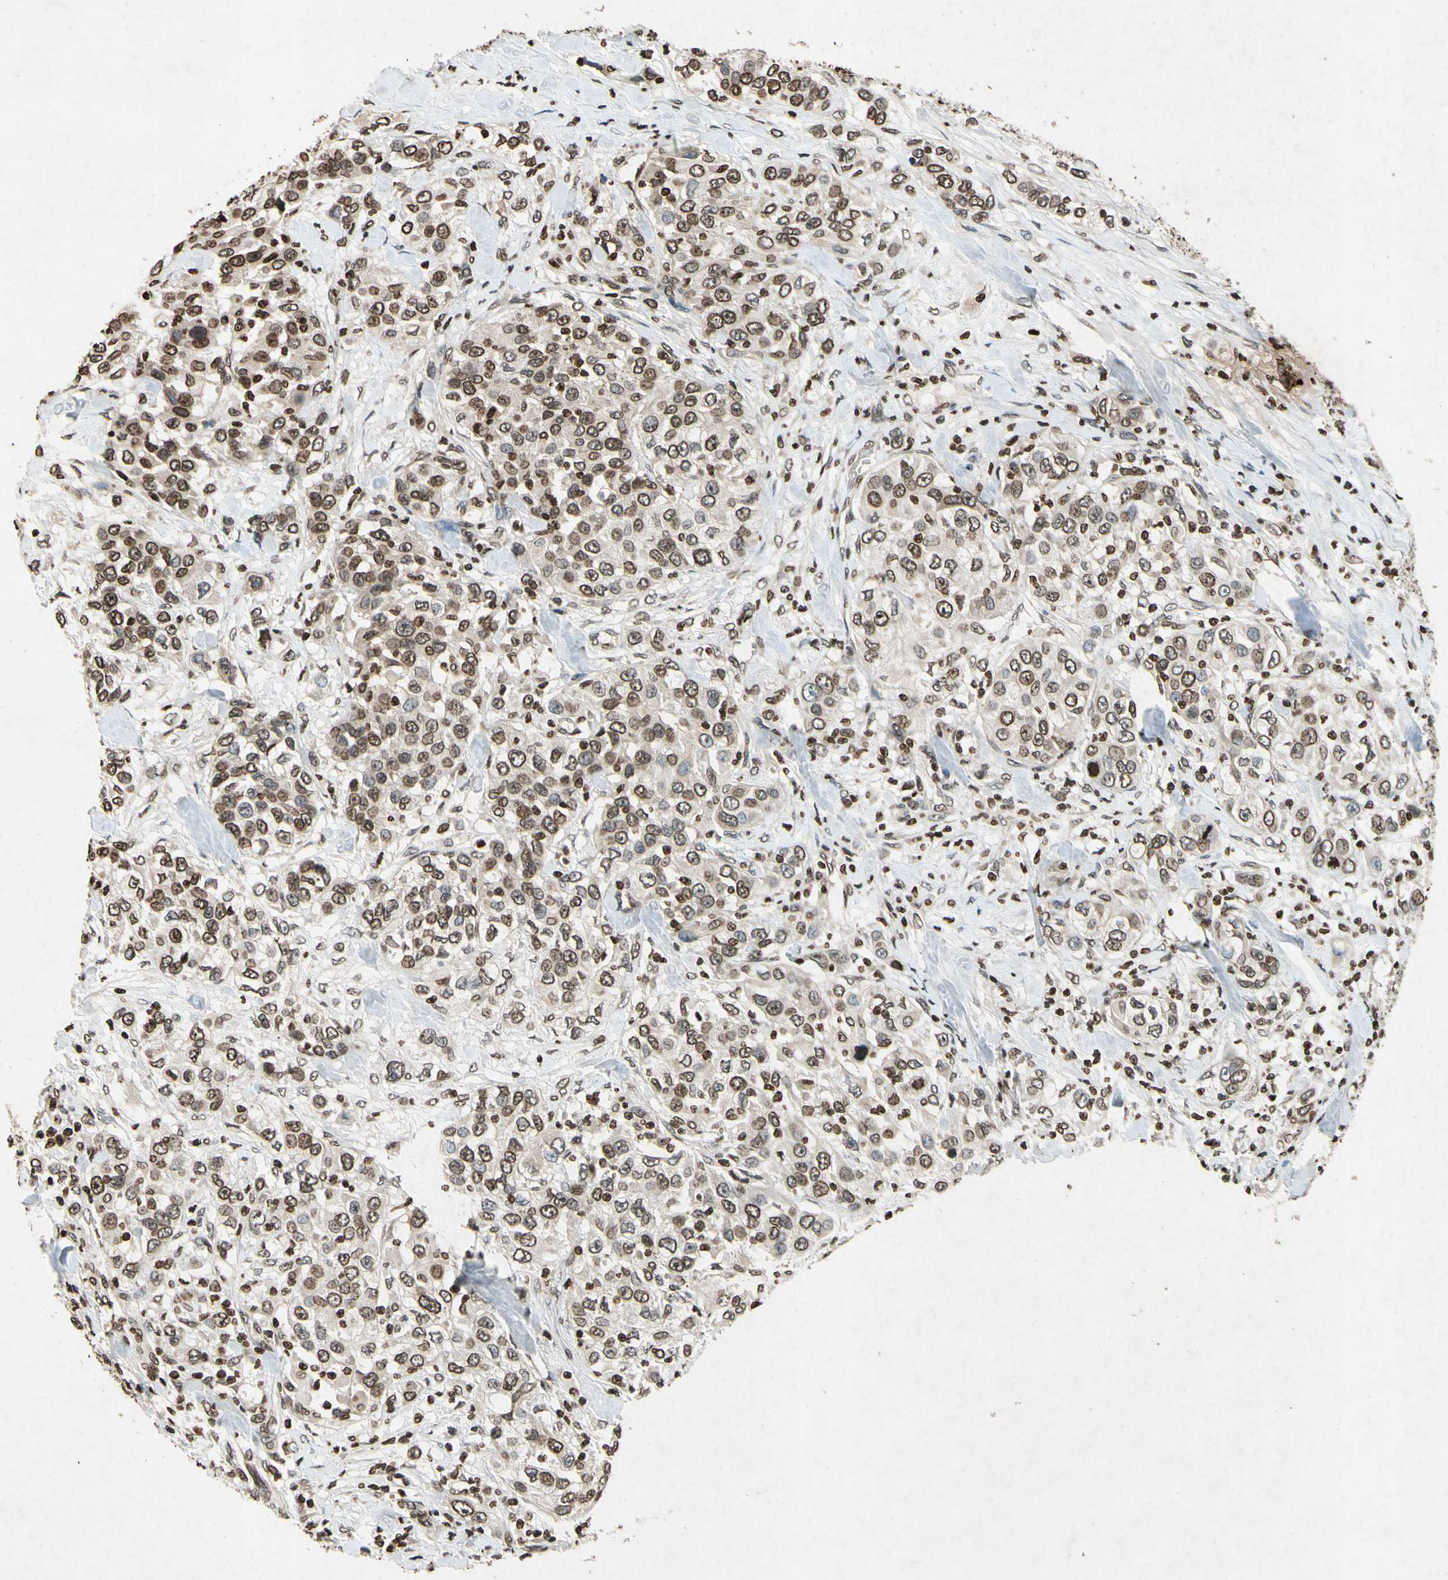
{"staining": {"intensity": "strong", "quantity": ">75%", "location": "nuclear"}, "tissue": "urothelial cancer", "cell_type": "Tumor cells", "image_type": "cancer", "snomed": [{"axis": "morphology", "description": "Urothelial carcinoma, High grade"}, {"axis": "topography", "description": "Urinary bladder"}], "caption": "High-power microscopy captured an immunohistochemistry micrograph of urothelial cancer, revealing strong nuclear staining in approximately >75% of tumor cells. (brown staining indicates protein expression, while blue staining denotes nuclei).", "gene": "HOXB3", "patient": {"sex": "female", "age": 80}}